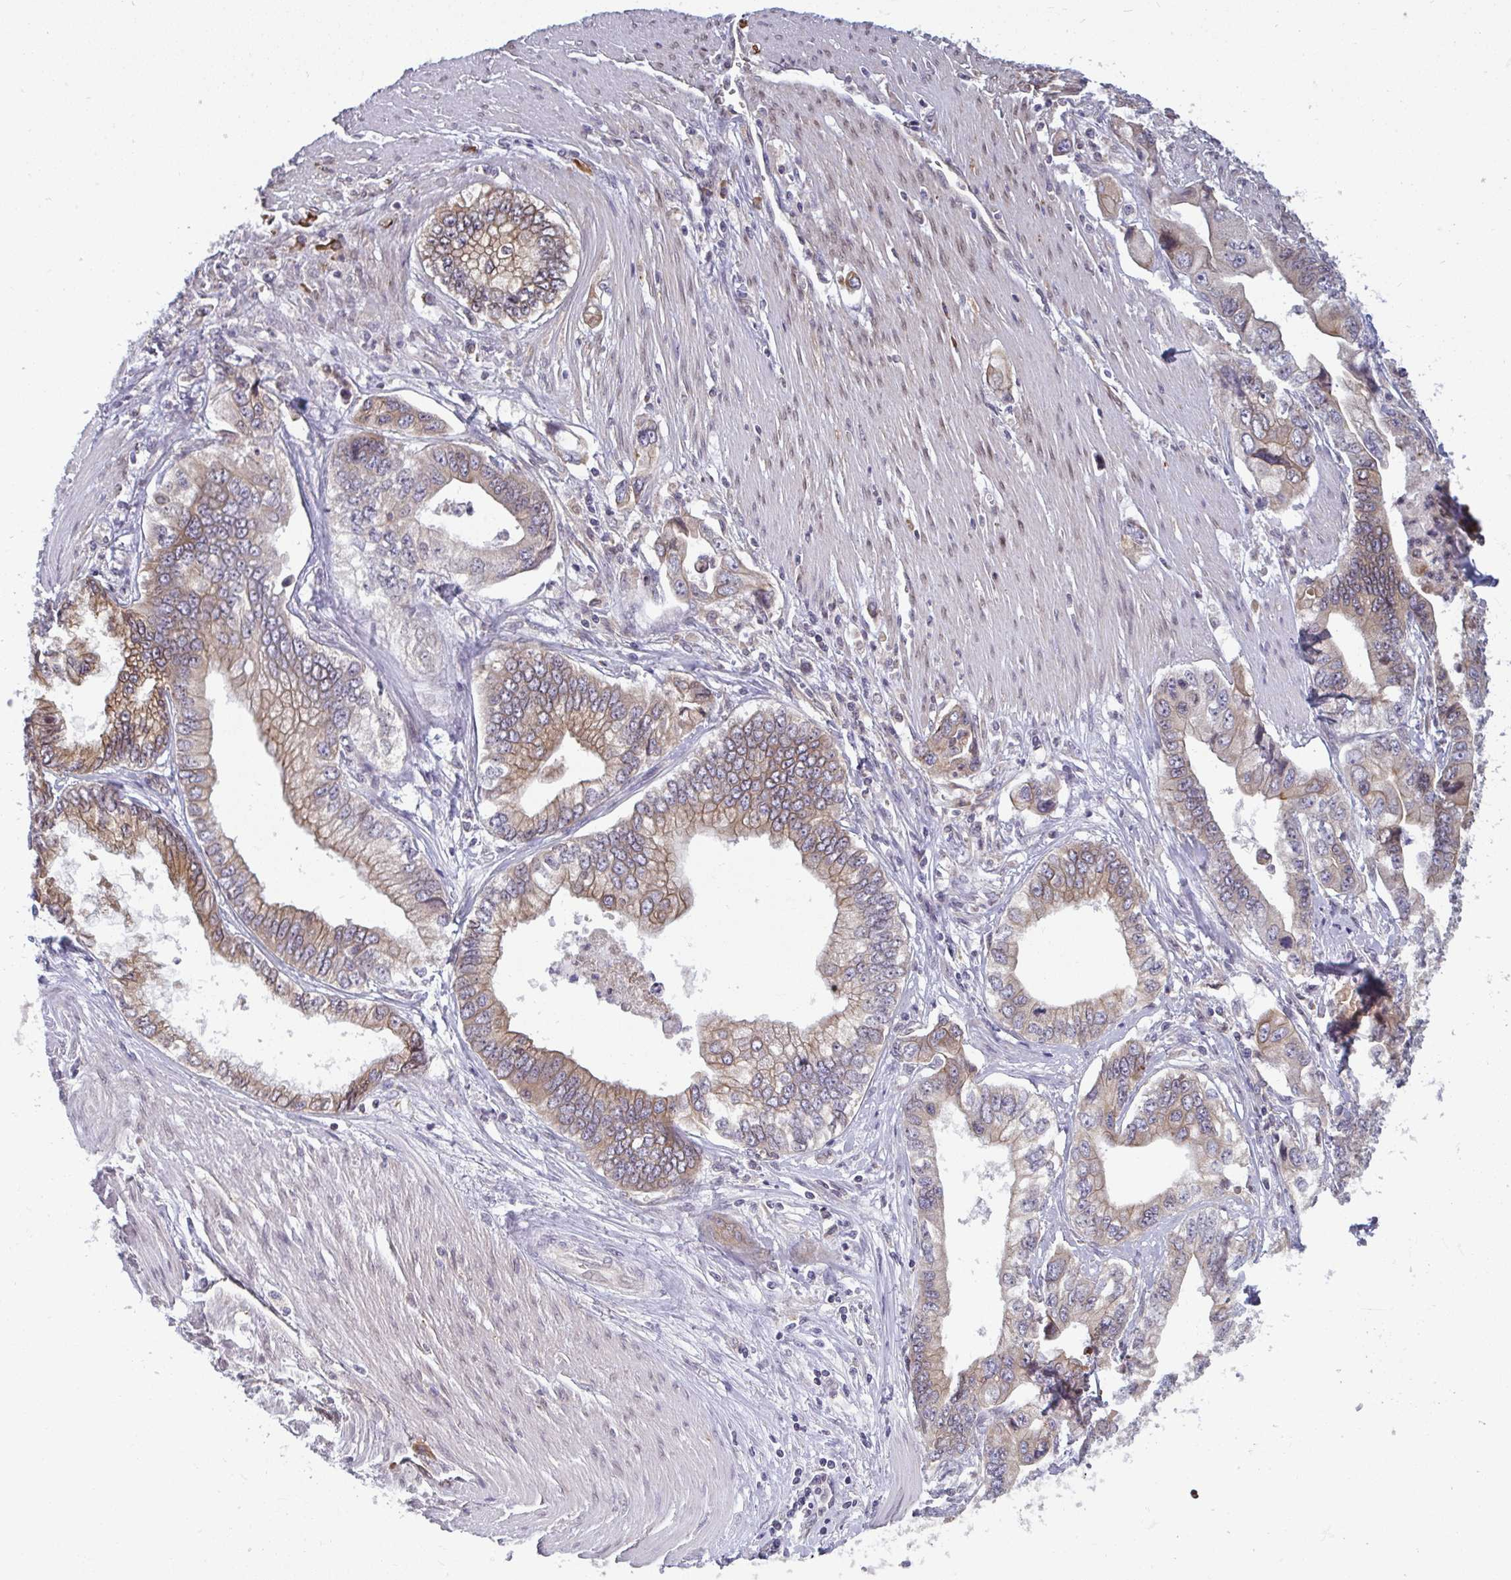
{"staining": {"intensity": "weak", "quantity": ">75%", "location": "cytoplasmic/membranous"}, "tissue": "stomach cancer", "cell_type": "Tumor cells", "image_type": "cancer", "snomed": [{"axis": "morphology", "description": "Adenocarcinoma, NOS"}, {"axis": "topography", "description": "Pancreas"}, {"axis": "topography", "description": "Stomach, upper"}], "caption": "An image of human stomach cancer stained for a protein exhibits weak cytoplasmic/membranous brown staining in tumor cells. (Stains: DAB (3,3'-diaminobenzidine) in brown, nuclei in blue, Microscopy: brightfield microscopy at high magnification).", "gene": "LYSMD4", "patient": {"sex": "male", "age": 77}}